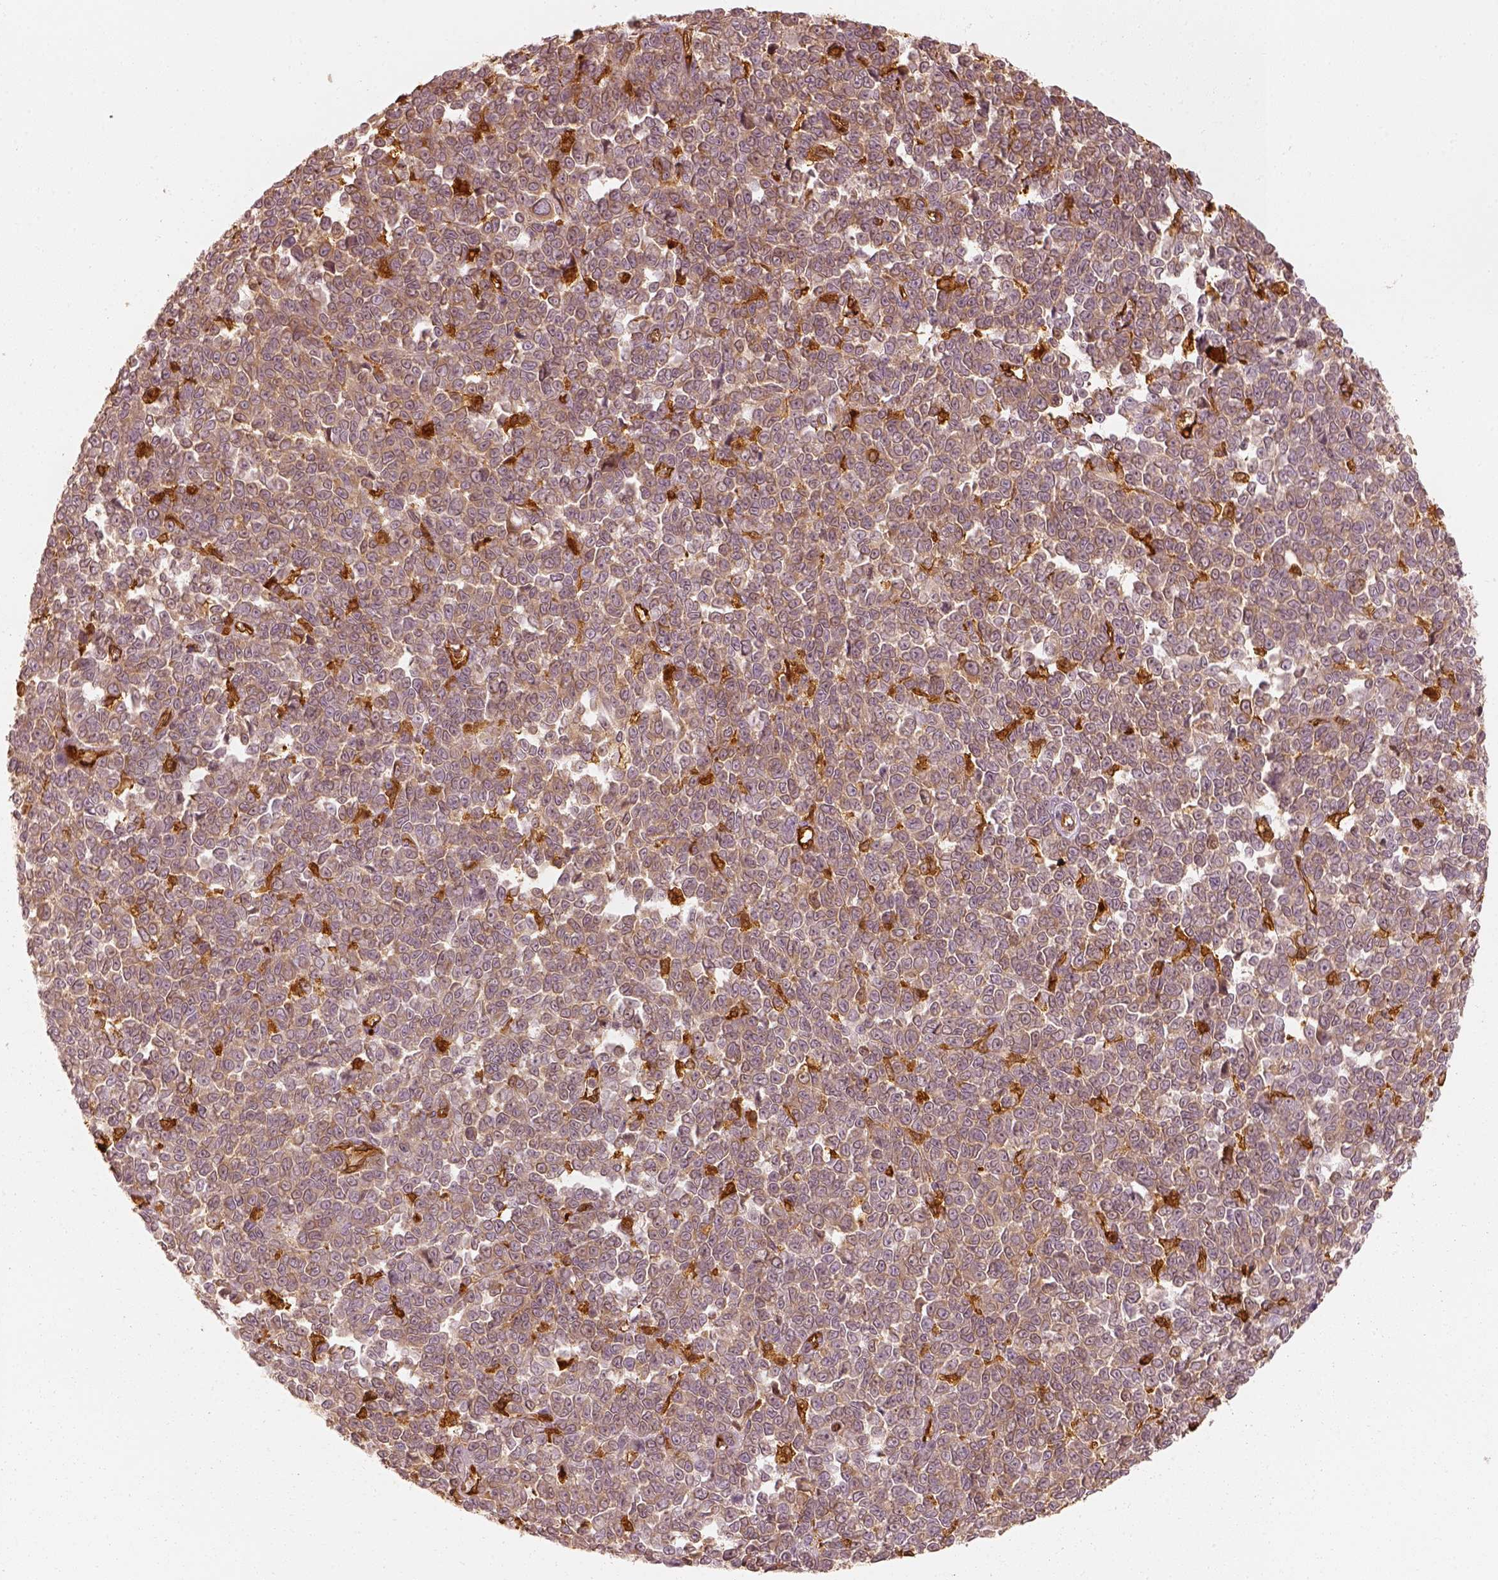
{"staining": {"intensity": "weak", "quantity": ">75%", "location": "cytoplasmic/membranous"}, "tissue": "melanoma", "cell_type": "Tumor cells", "image_type": "cancer", "snomed": [{"axis": "morphology", "description": "Malignant melanoma, NOS"}, {"axis": "topography", "description": "Skin"}], "caption": "Tumor cells reveal low levels of weak cytoplasmic/membranous staining in about >75% of cells in human malignant melanoma.", "gene": "FSCN1", "patient": {"sex": "female", "age": 95}}